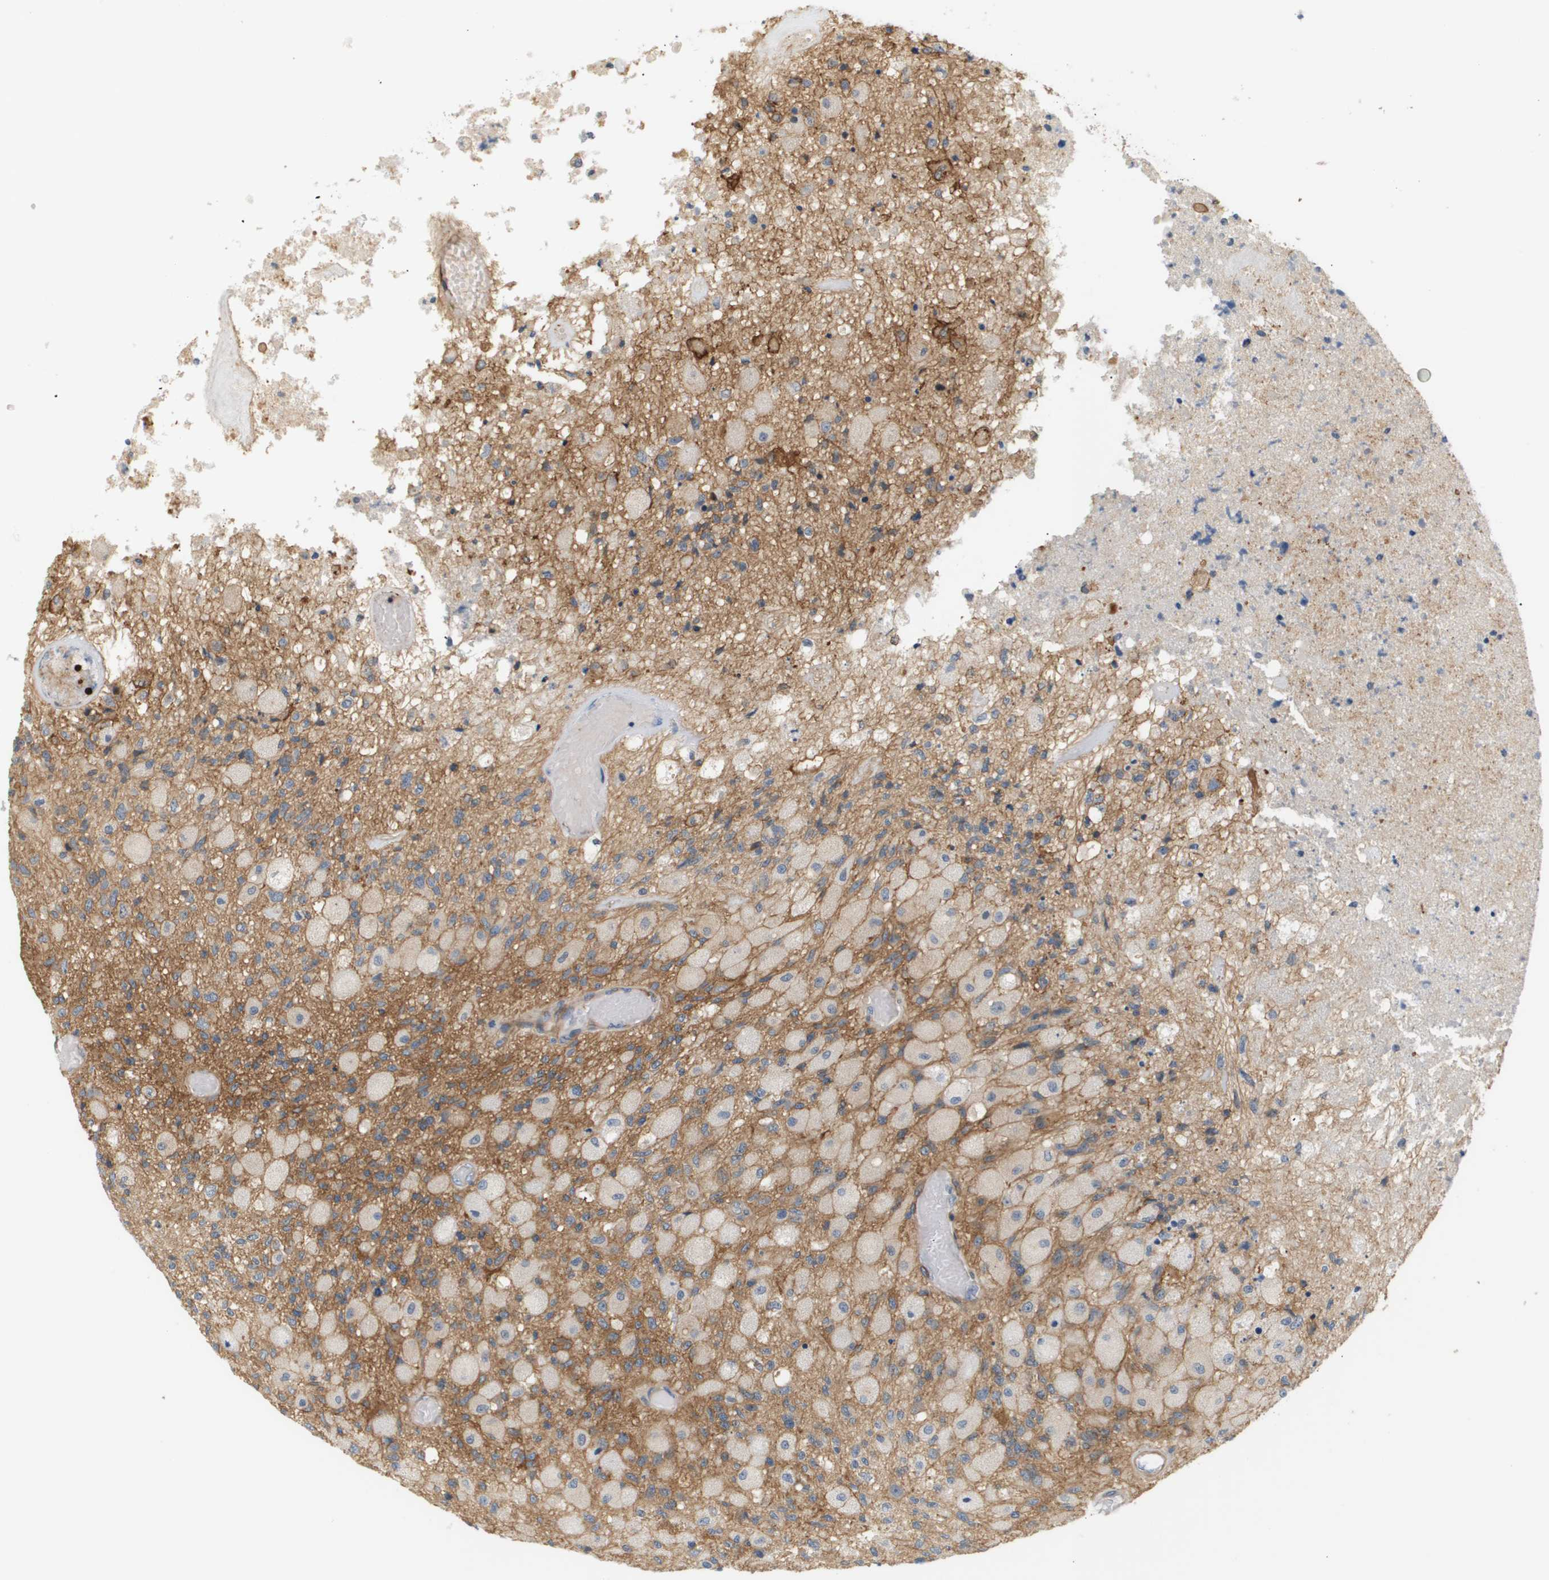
{"staining": {"intensity": "moderate", "quantity": "<25%", "location": "cytoplasmic/membranous"}, "tissue": "glioma", "cell_type": "Tumor cells", "image_type": "cancer", "snomed": [{"axis": "morphology", "description": "Normal tissue, NOS"}, {"axis": "morphology", "description": "Glioma, malignant, High grade"}, {"axis": "topography", "description": "Cerebral cortex"}], "caption": "The image exhibits staining of glioma, revealing moderate cytoplasmic/membranous protein expression (brown color) within tumor cells.", "gene": "CORO2B", "patient": {"sex": "male", "age": 77}}